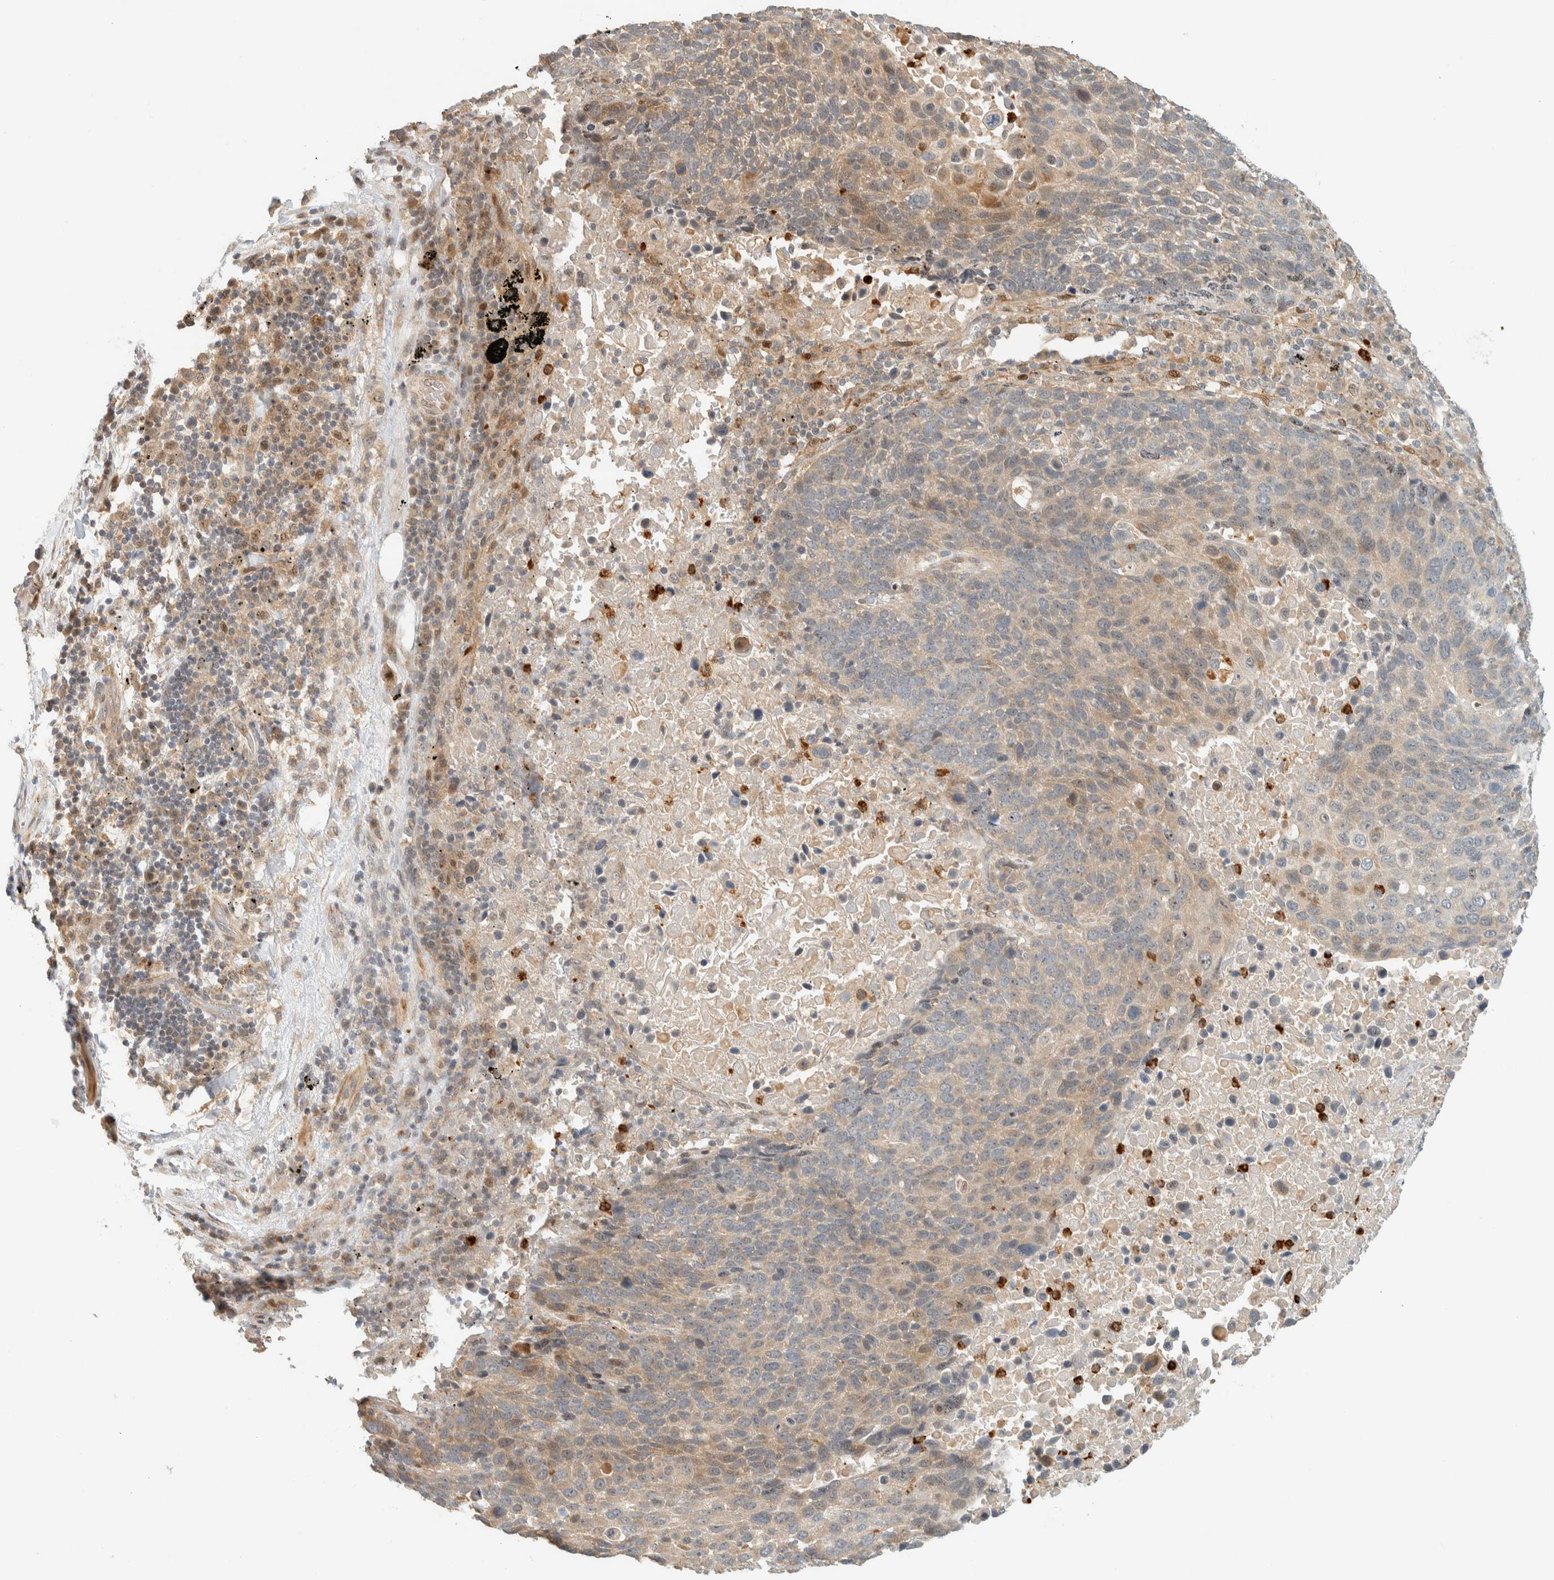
{"staining": {"intensity": "weak", "quantity": "25%-75%", "location": "cytoplasmic/membranous"}, "tissue": "lung cancer", "cell_type": "Tumor cells", "image_type": "cancer", "snomed": [{"axis": "morphology", "description": "Squamous cell carcinoma, NOS"}, {"axis": "topography", "description": "Lung"}], "caption": "IHC of squamous cell carcinoma (lung) shows low levels of weak cytoplasmic/membranous positivity in approximately 25%-75% of tumor cells.", "gene": "CCDC171", "patient": {"sex": "male", "age": 66}}